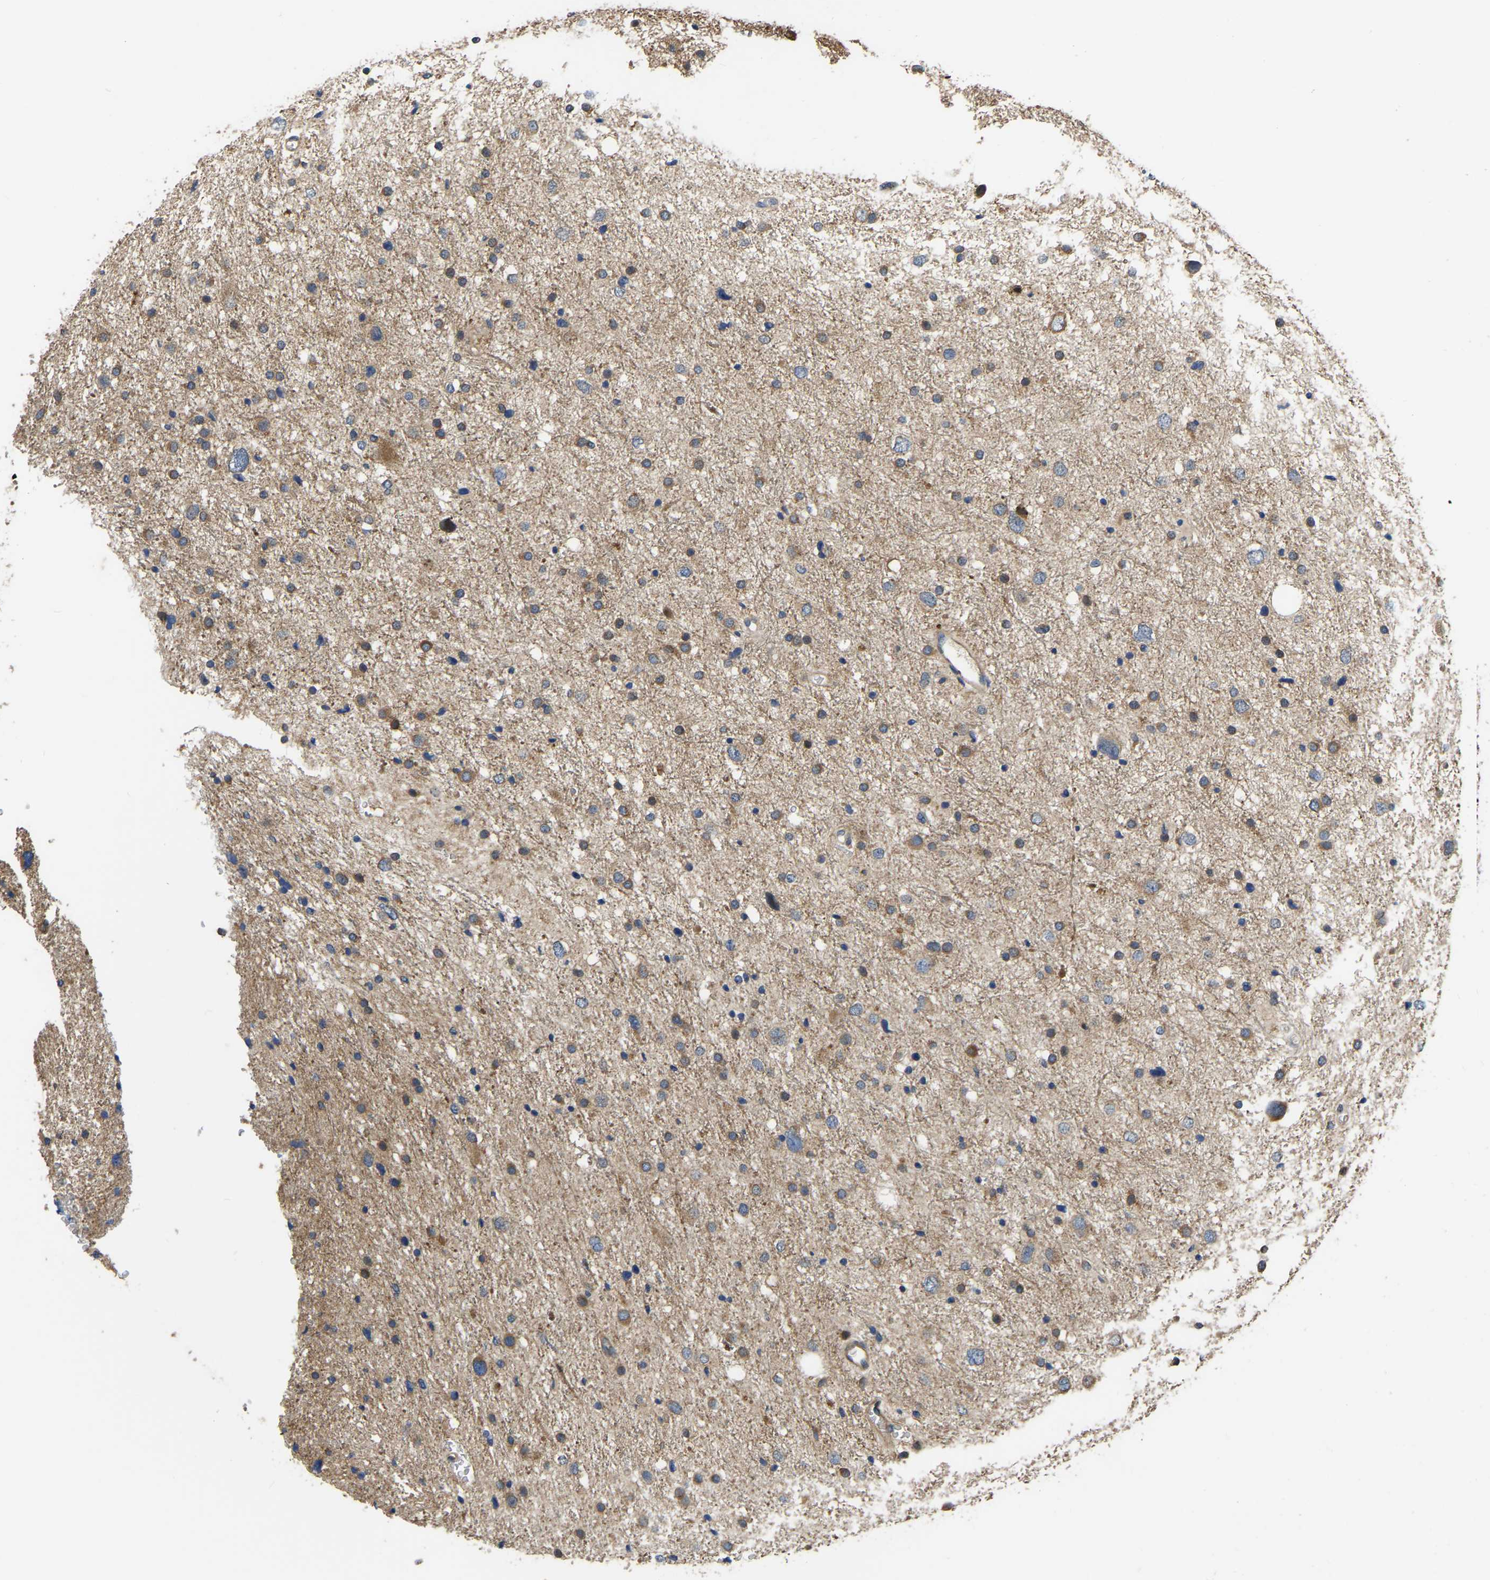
{"staining": {"intensity": "moderate", "quantity": ">75%", "location": "cytoplasmic/membranous"}, "tissue": "glioma", "cell_type": "Tumor cells", "image_type": "cancer", "snomed": [{"axis": "morphology", "description": "Glioma, malignant, Low grade"}, {"axis": "topography", "description": "Brain"}], "caption": "Moderate cytoplasmic/membranous protein positivity is present in about >75% of tumor cells in glioma. (DAB (3,3'-diaminobenzidine) IHC with brightfield microscopy, high magnification).", "gene": "GARS1", "patient": {"sex": "female", "age": 37}}